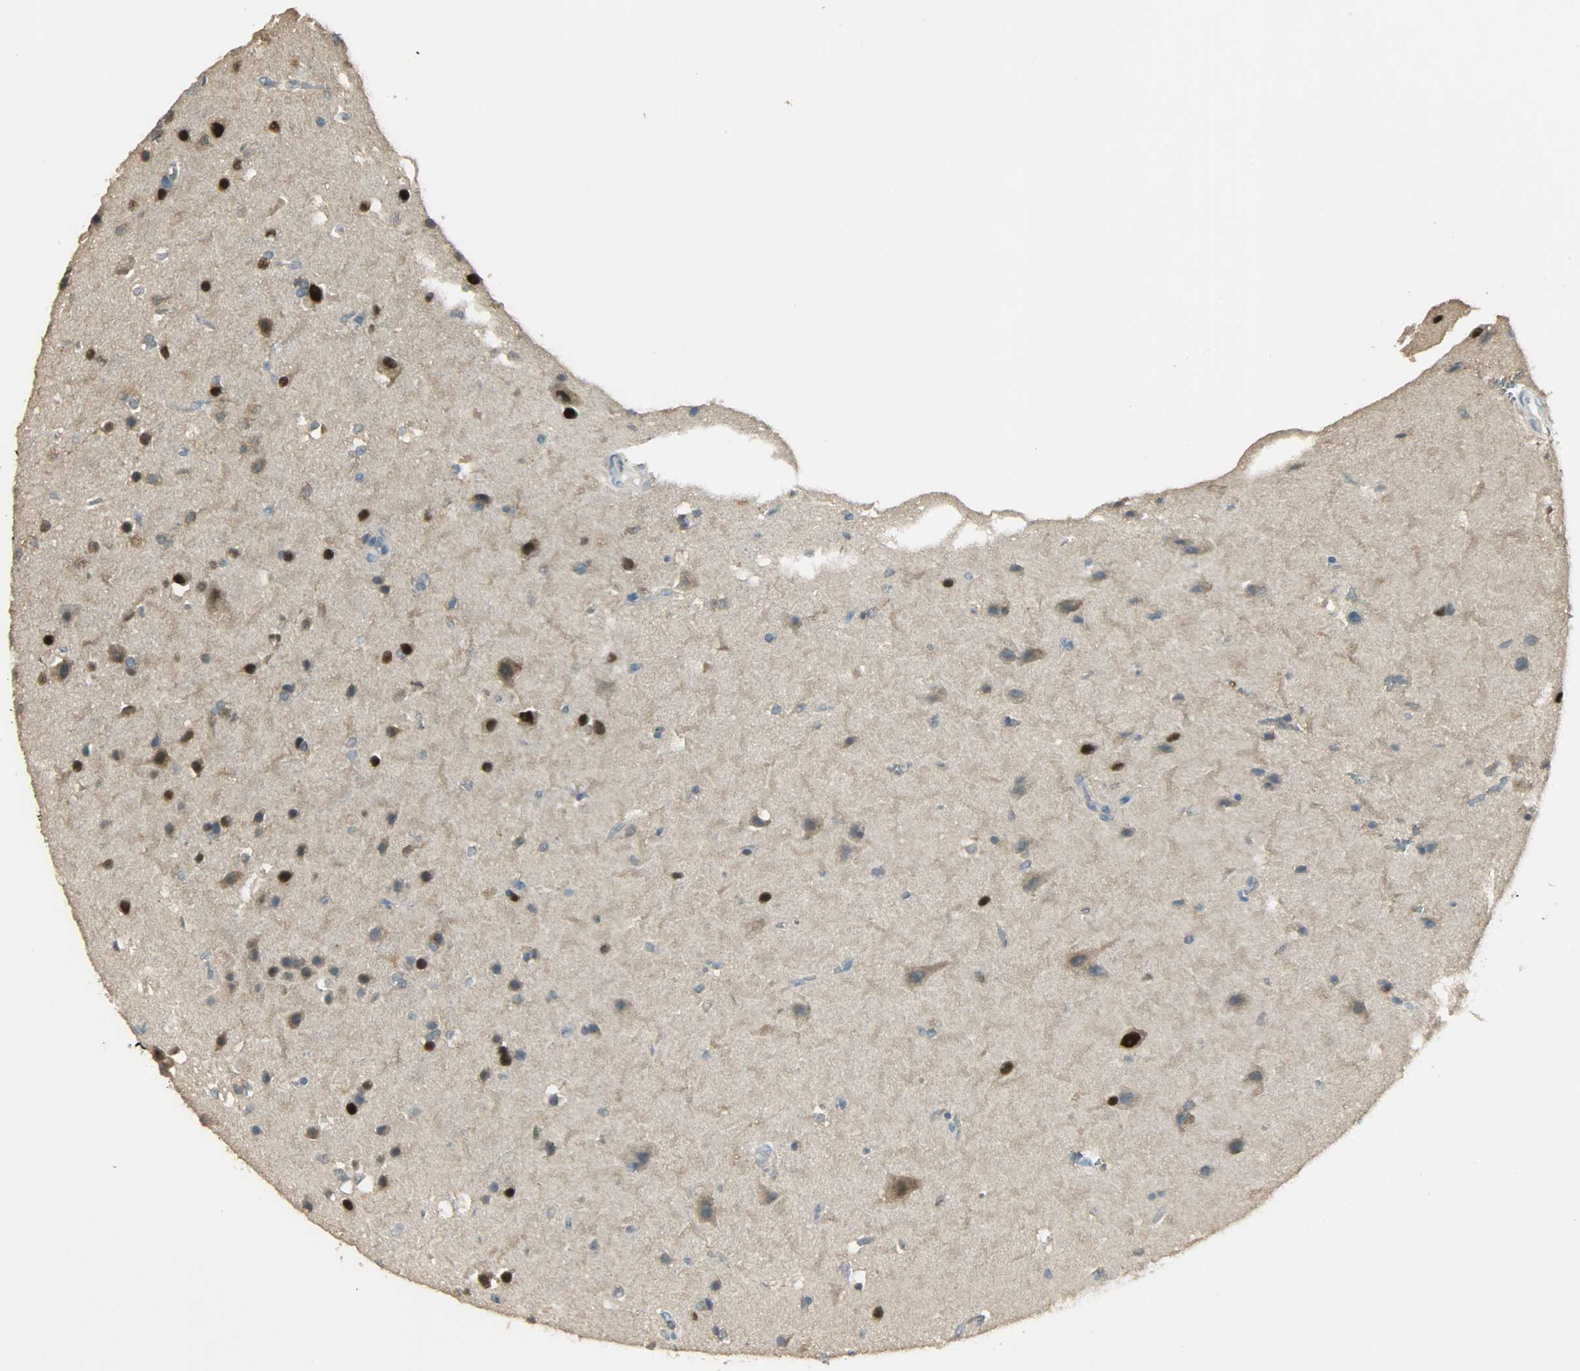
{"staining": {"intensity": "strong", "quantity": ">75%", "location": "nuclear"}, "tissue": "glioma", "cell_type": "Tumor cells", "image_type": "cancer", "snomed": [{"axis": "morphology", "description": "Glioma, malignant, Low grade"}, {"axis": "topography", "description": "Cerebral cortex"}], "caption": "This is an image of IHC staining of glioma, which shows strong staining in the nuclear of tumor cells.", "gene": "PRMT5", "patient": {"sex": "female", "age": 47}}